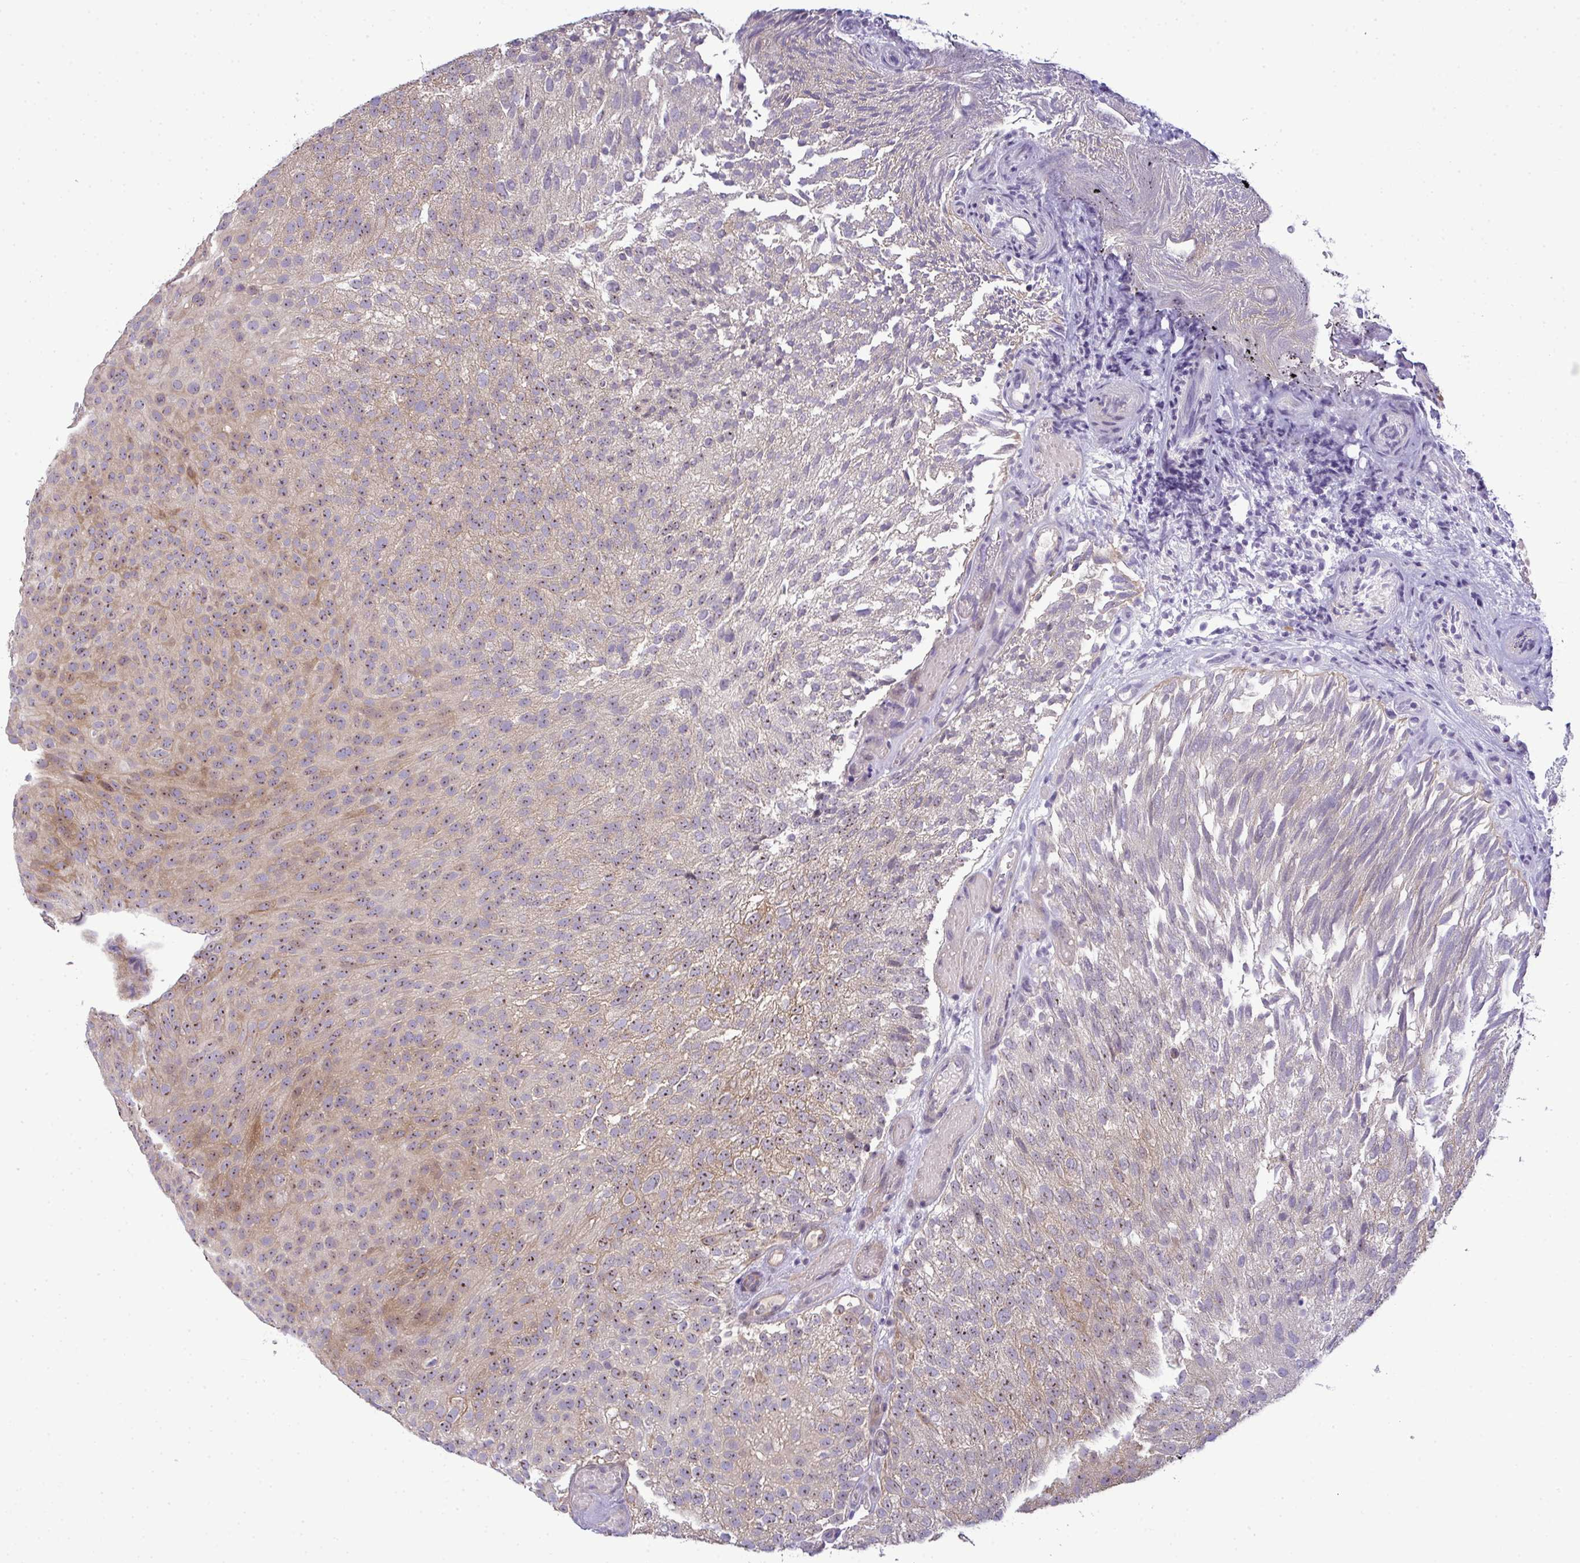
{"staining": {"intensity": "weak", "quantity": "25%-75%", "location": "cytoplasmic/membranous,nuclear"}, "tissue": "urothelial cancer", "cell_type": "Tumor cells", "image_type": "cancer", "snomed": [{"axis": "morphology", "description": "Urothelial carcinoma, Low grade"}, {"axis": "topography", "description": "Urinary bladder"}], "caption": "Protein expression by immunohistochemistry reveals weak cytoplasmic/membranous and nuclear expression in approximately 25%-75% of tumor cells in urothelial carcinoma (low-grade).", "gene": "NT5C1A", "patient": {"sex": "male", "age": 78}}